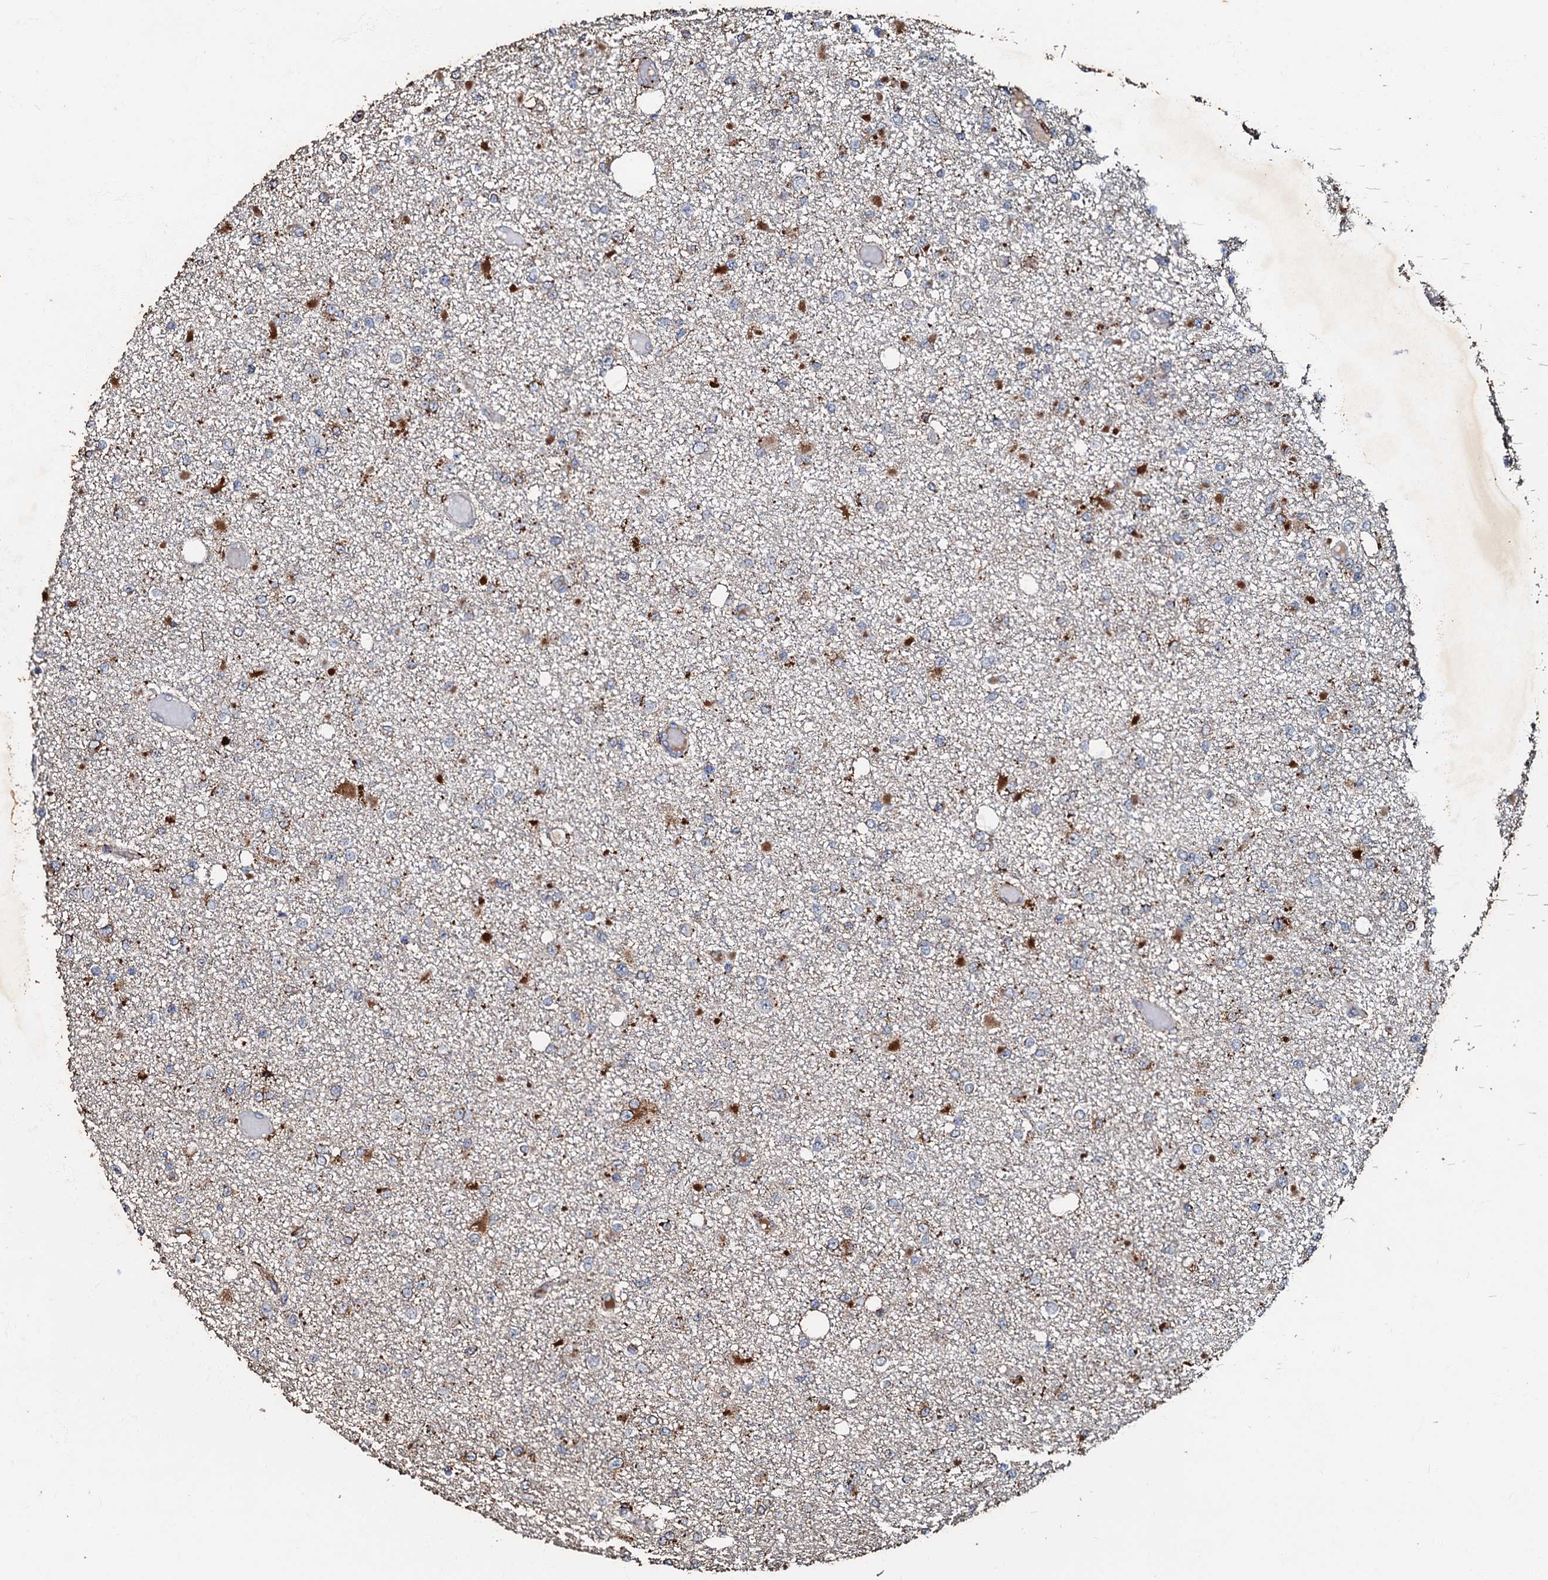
{"staining": {"intensity": "moderate", "quantity": "<25%", "location": "cytoplasmic/membranous"}, "tissue": "glioma", "cell_type": "Tumor cells", "image_type": "cancer", "snomed": [{"axis": "morphology", "description": "Glioma, malignant, Low grade"}, {"axis": "topography", "description": "Brain"}], "caption": "IHC histopathology image of neoplastic tissue: malignant glioma (low-grade) stained using IHC exhibits low levels of moderate protein expression localized specifically in the cytoplasmic/membranous of tumor cells, appearing as a cytoplasmic/membranous brown color.", "gene": "MANSC4", "patient": {"sex": "female", "age": 22}}